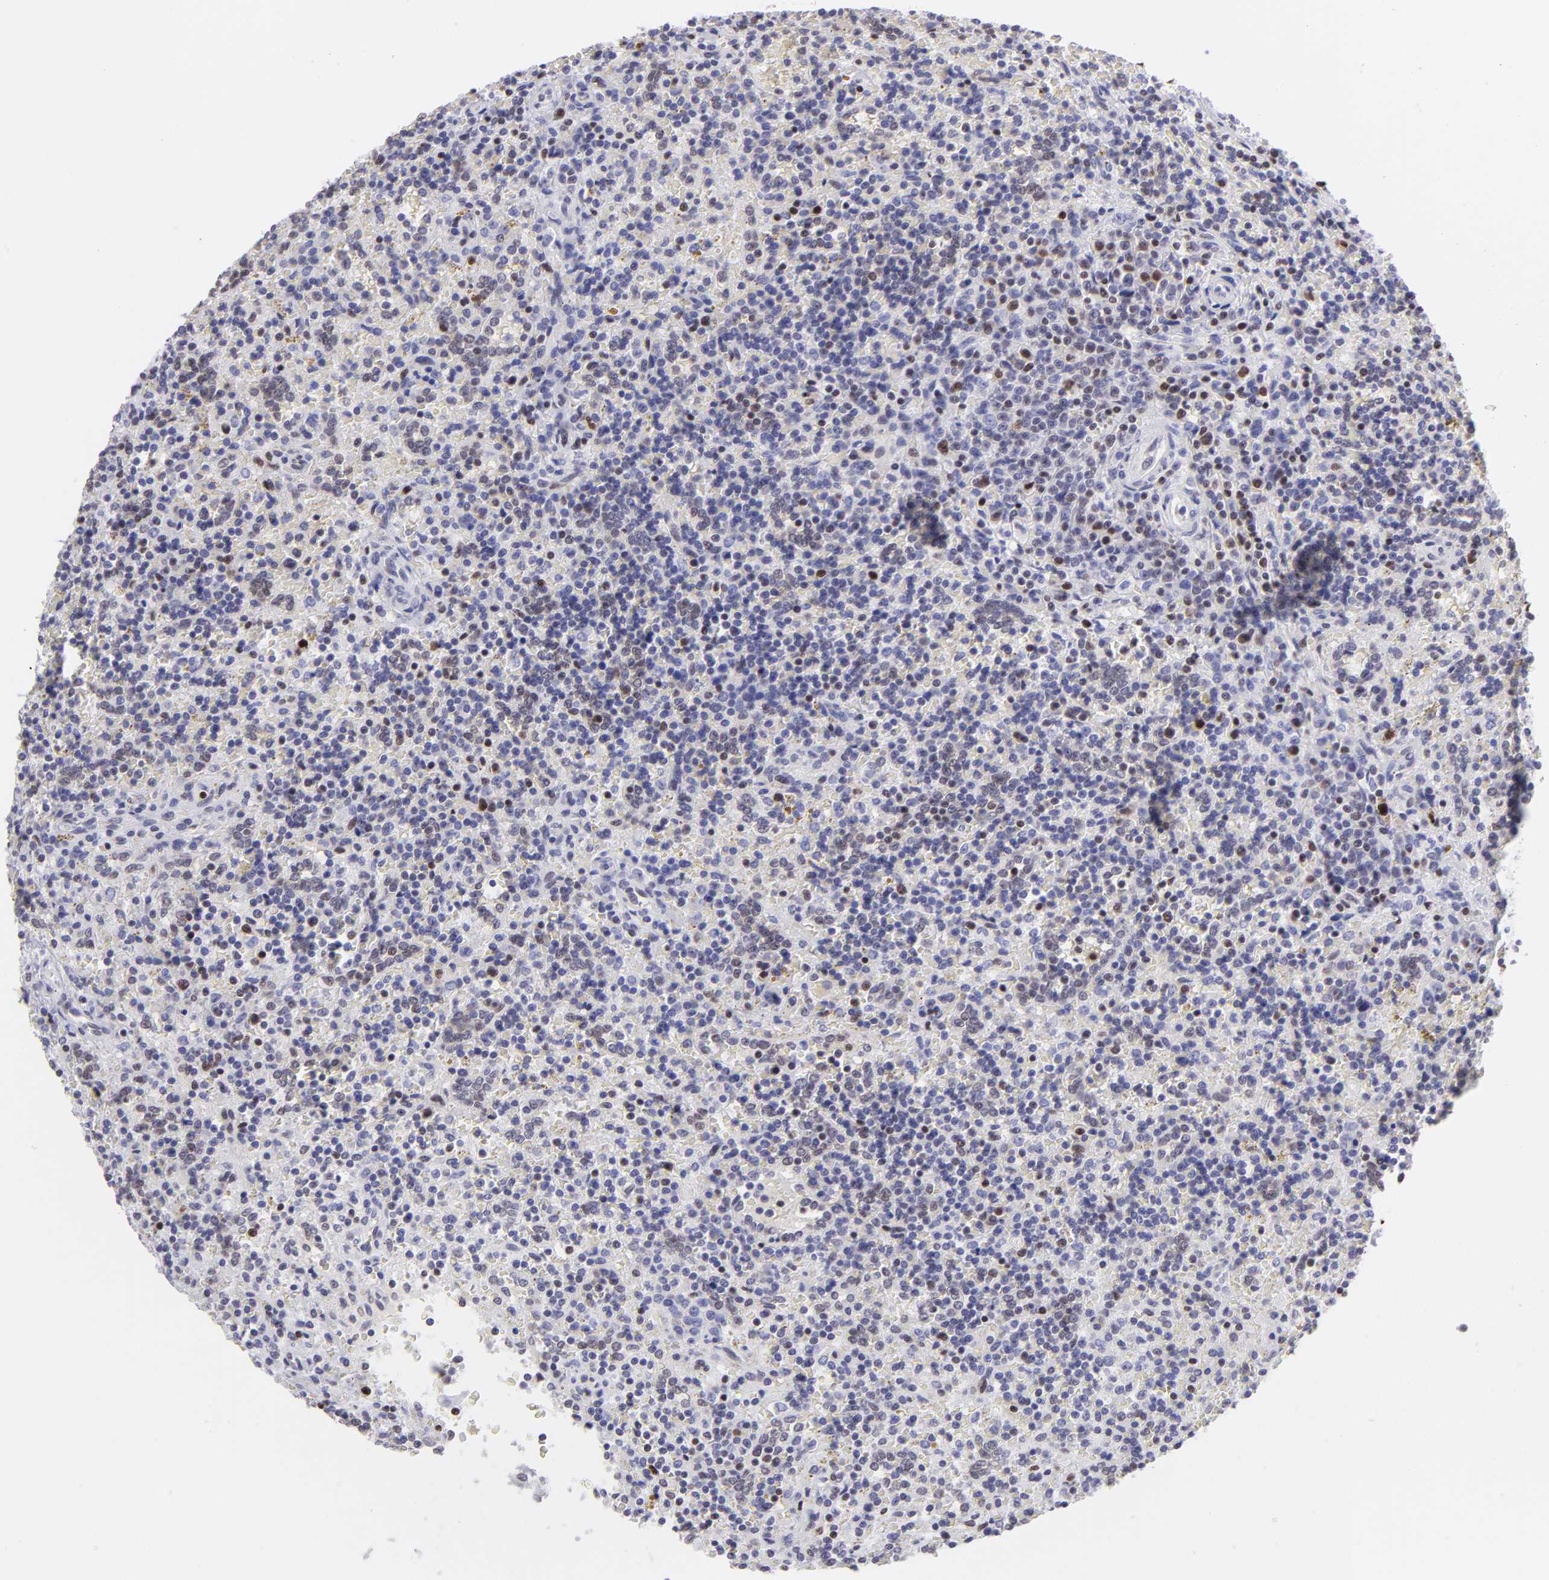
{"staining": {"intensity": "weak", "quantity": "<25%", "location": "nuclear"}, "tissue": "lymphoma", "cell_type": "Tumor cells", "image_type": "cancer", "snomed": [{"axis": "morphology", "description": "Malignant lymphoma, non-Hodgkin's type, Low grade"}, {"axis": "topography", "description": "Spleen"}], "caption": "An immunohistochemistry (IHC) image of low-grade malignant lymphoma, non-Hodgkin's type is shown. There is no staining in tumor cells of low-grade malignant lymphoma, non-Hodgkin's type. The staining is performed using DAB (3,3'-diaminobenzidine) brown chromogen with nuclei counter-stained in using hematoxylin.", "gene": "ETS1", "patient": {"sex": "male", "age": 67}}